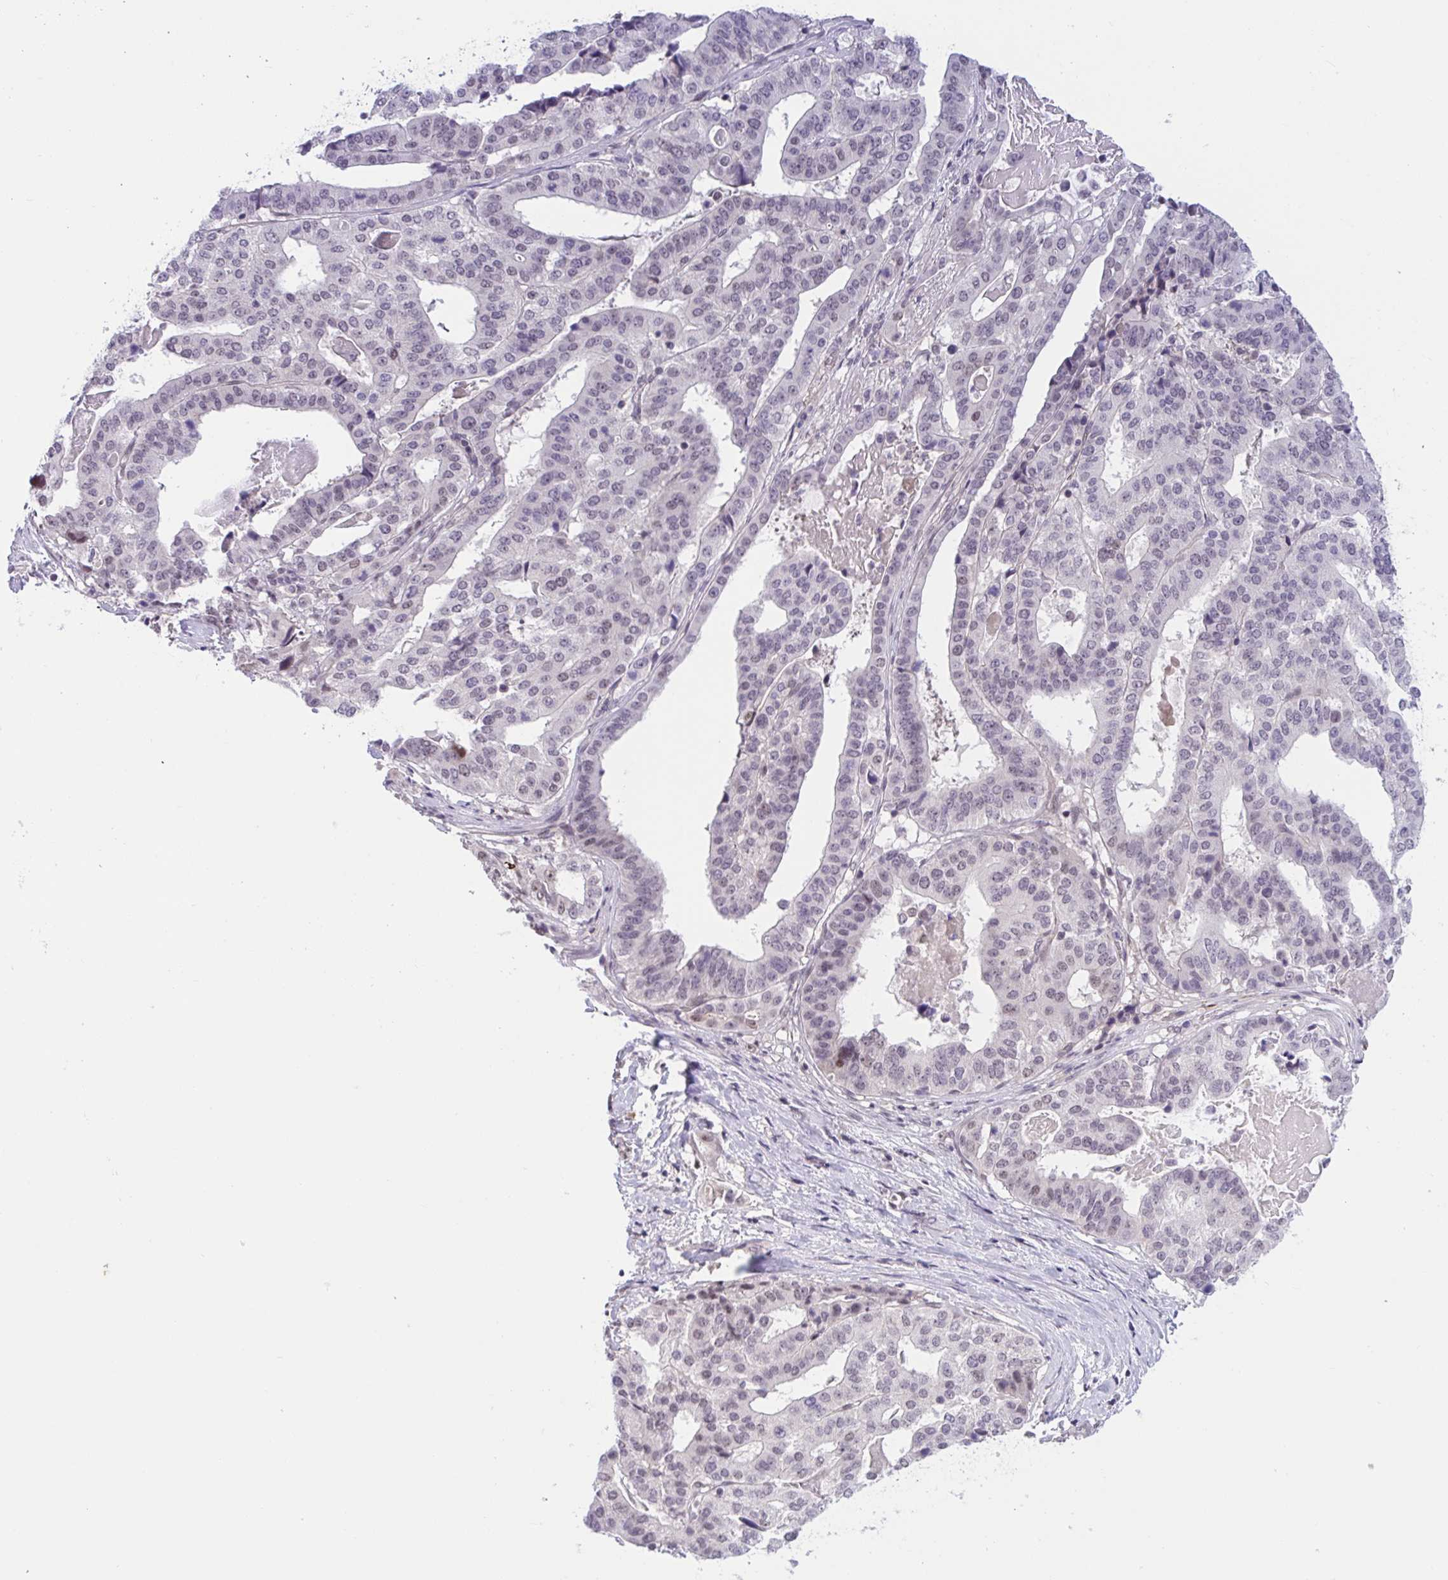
{"staining": {"intensity": "weak", "quantity": "<25%", "location": "nuclear"}, "tissue": "stomach cancer", "cell_type": "Tumor cells", "image_type": "cancer", "snomed": [{"axis": "morphology", "description": "Adenocarcinoma, NOS"}, {"axis": "topography", "description": "Stomach"}], "caption": "High magnification brightfield microscopy of adenocarcinoma (stomach) stained with DAB (3,3'-diaminobenzidine) (brown) and counterstained with hematoxylin (blue): tumor cells show no significant positivity.", "gene": "TTC7B", "patient": {"sex": "male", "age": 48}}